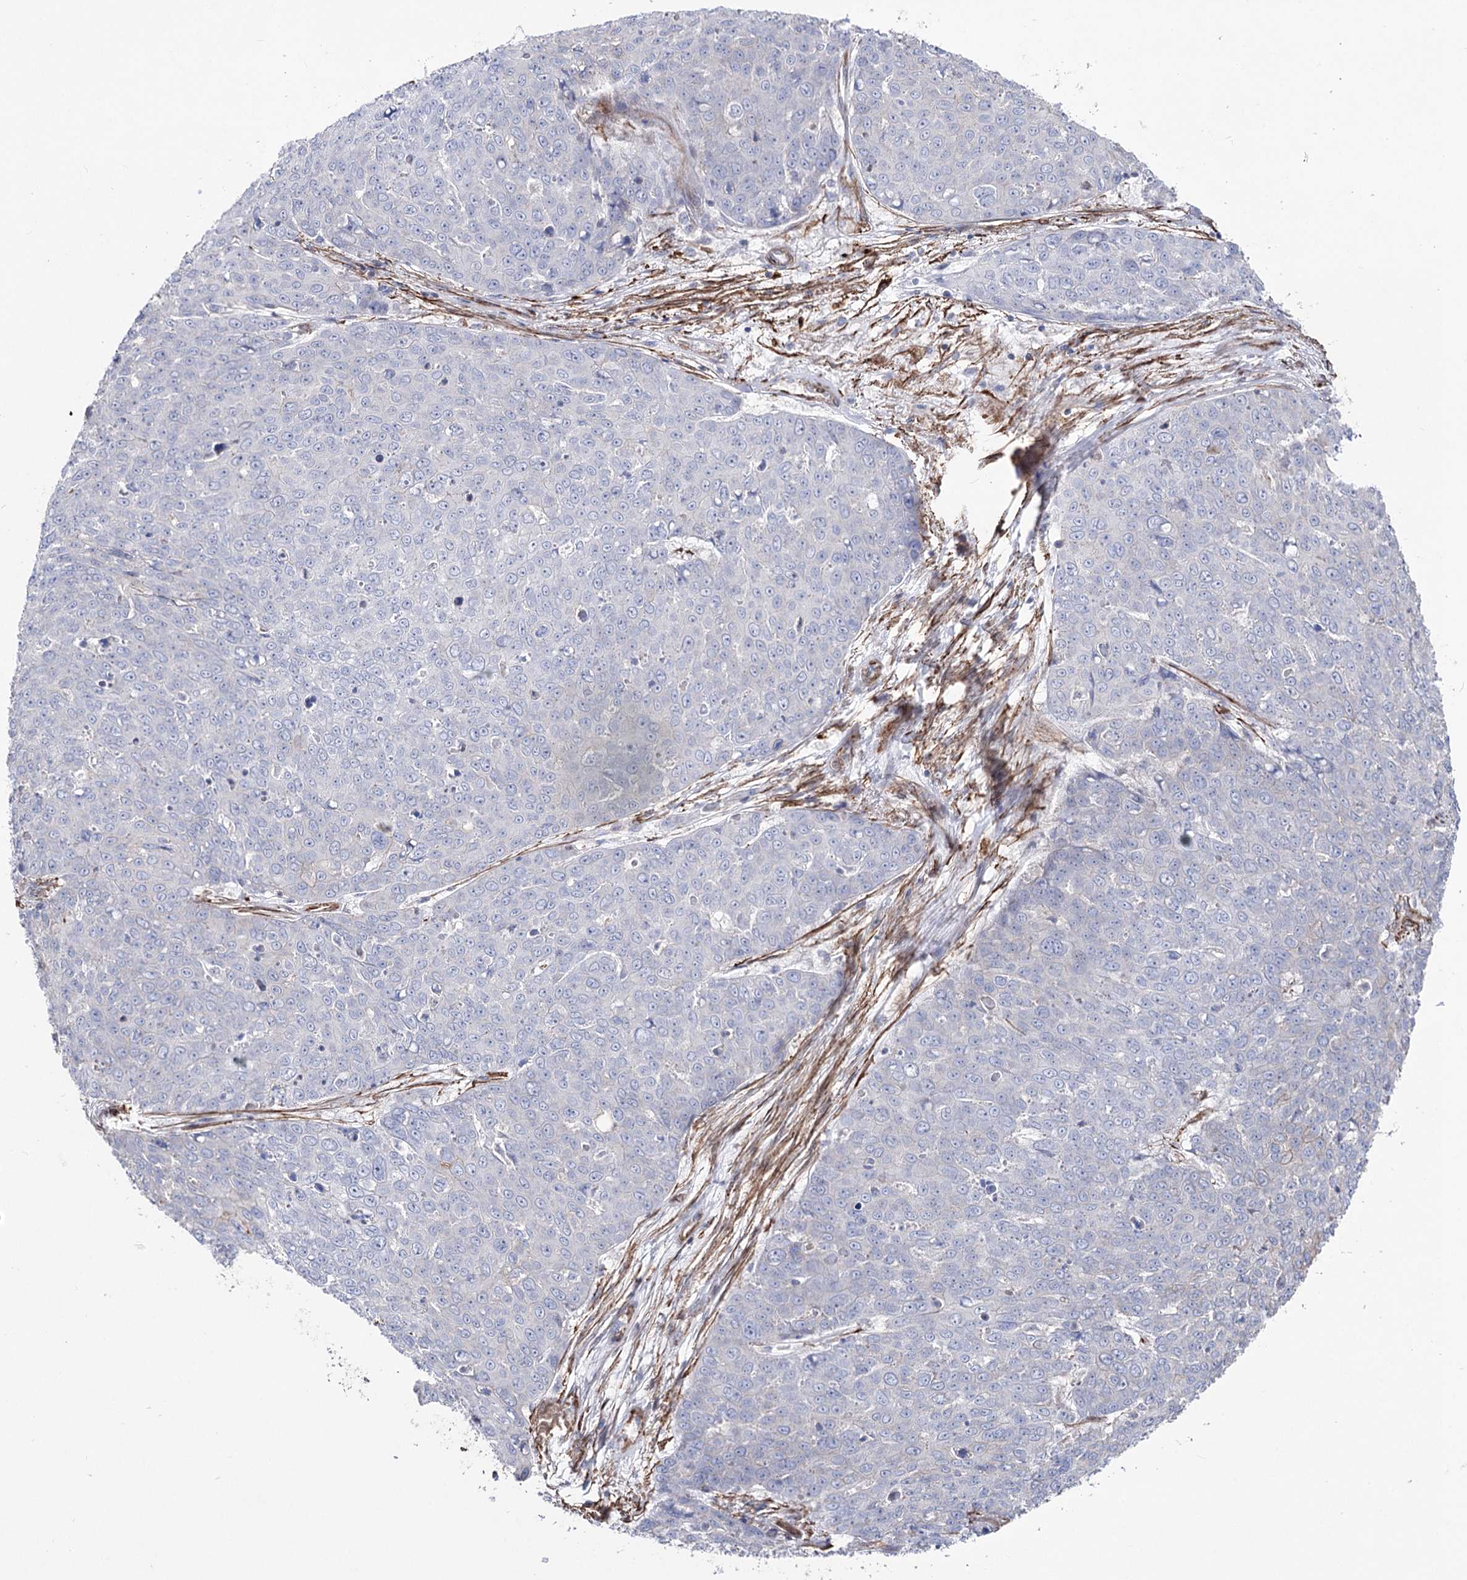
{"staining": {"intensity": "negative", "quantity": "none", "location": "none"}, "tissue": "skin cancer", "cell_type": "Tumor cells", "image_type": "cancer", "snomed": [{"axis": "morphology", "description": "Squamous cell carcinoma, NOS"}, {"axis": "topography", "description": "Skin"}], "caption": "Squamous cell carcinoma (skin) was stained to show a protein in brown. There is no significant staining in tumor cells.", "gene": "ARHGAP20", "patient": {"sex": "male", "age": 71}}